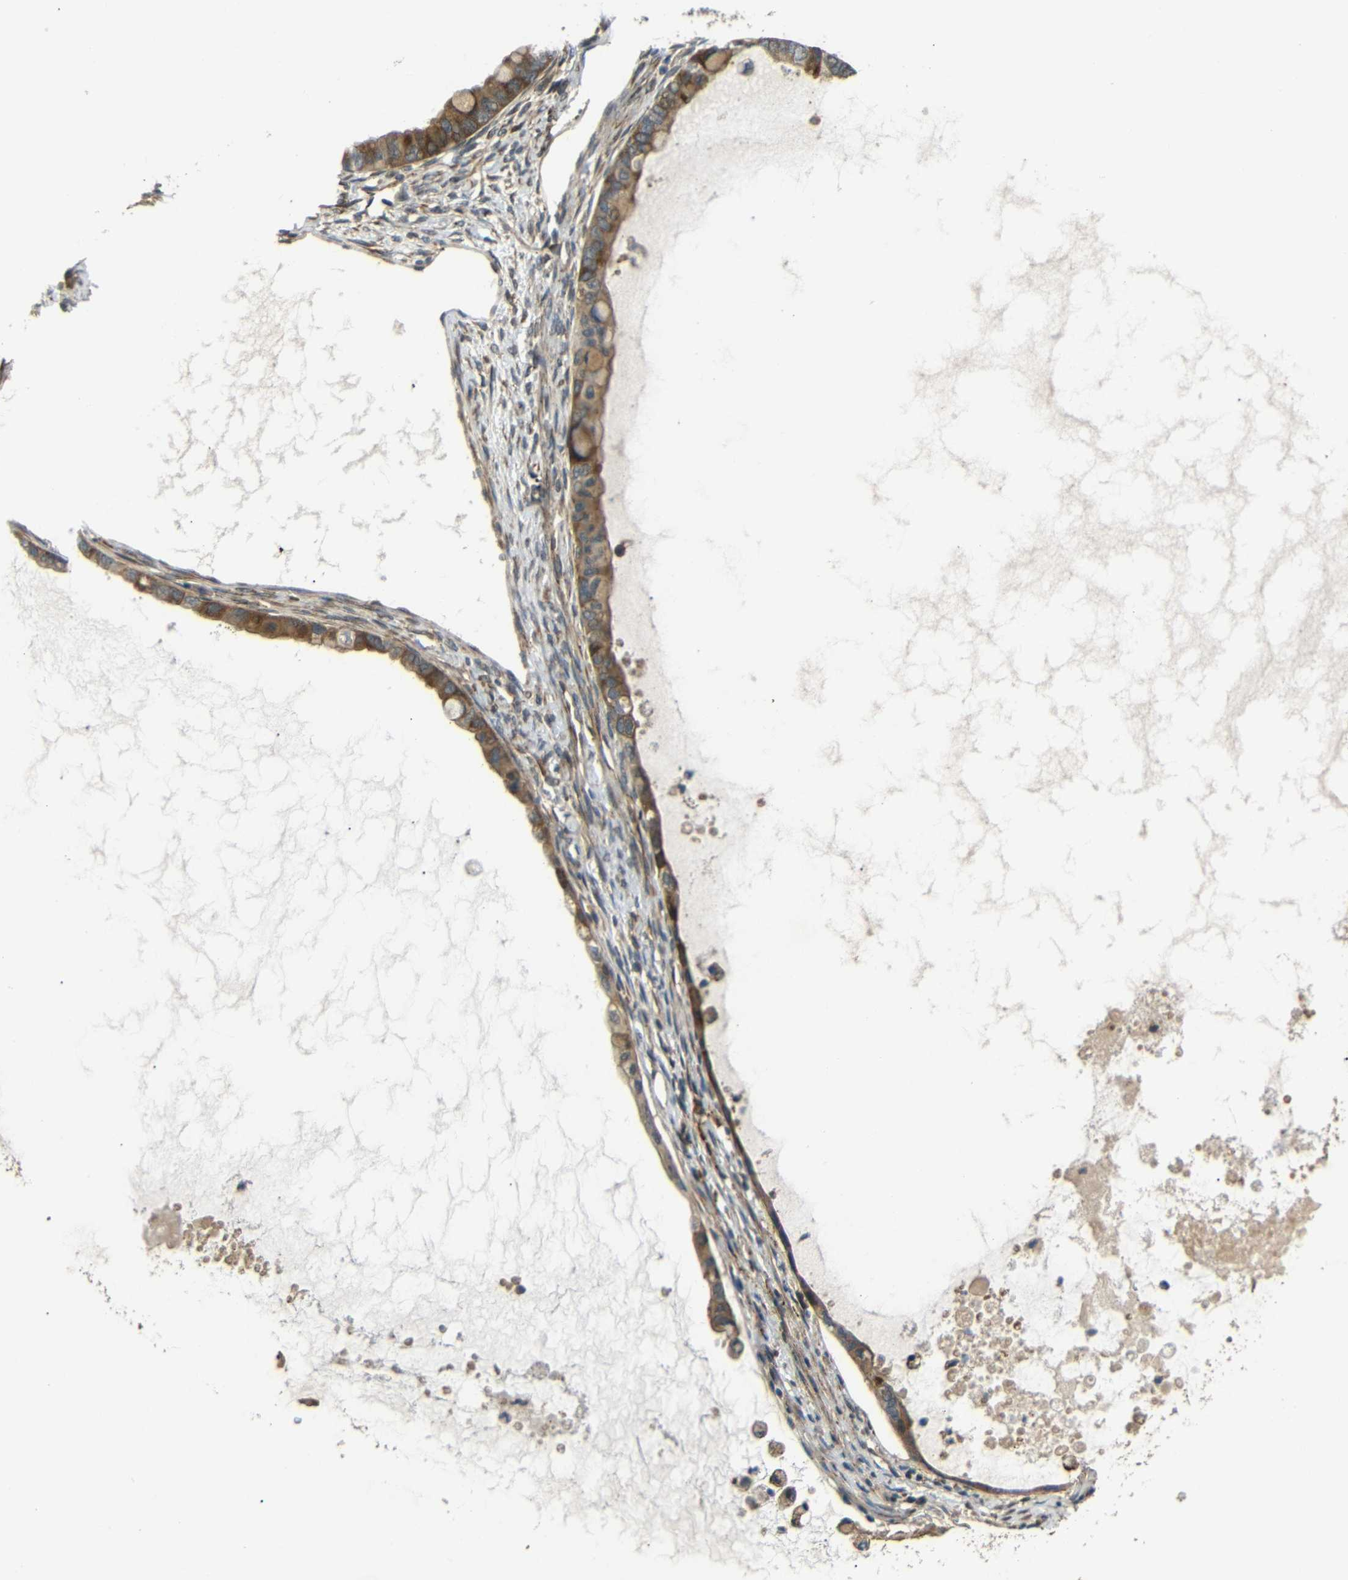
{"staining": {"intensity": "moderate", "quantity": ">75%", "location": "cytoplasmic/membranous"}, "tissue": "ovarian cancer", "cell_type": "Tumor cells", "image_type": "cancer", "snomed": [{"axis": "morphology", "description": "Cystadenocarcinoma, mucinous, NOS"}, {"axis": "topography", "description": "Ovary"}], "caption": "Brown immunohistochemical staining in ovarian cancer displays moderate cytoplasmic/membranous staining in approximately >75% of tumor cells.", "gene": "EPHB2", "patient": {"sex": "female", "age": 80}}